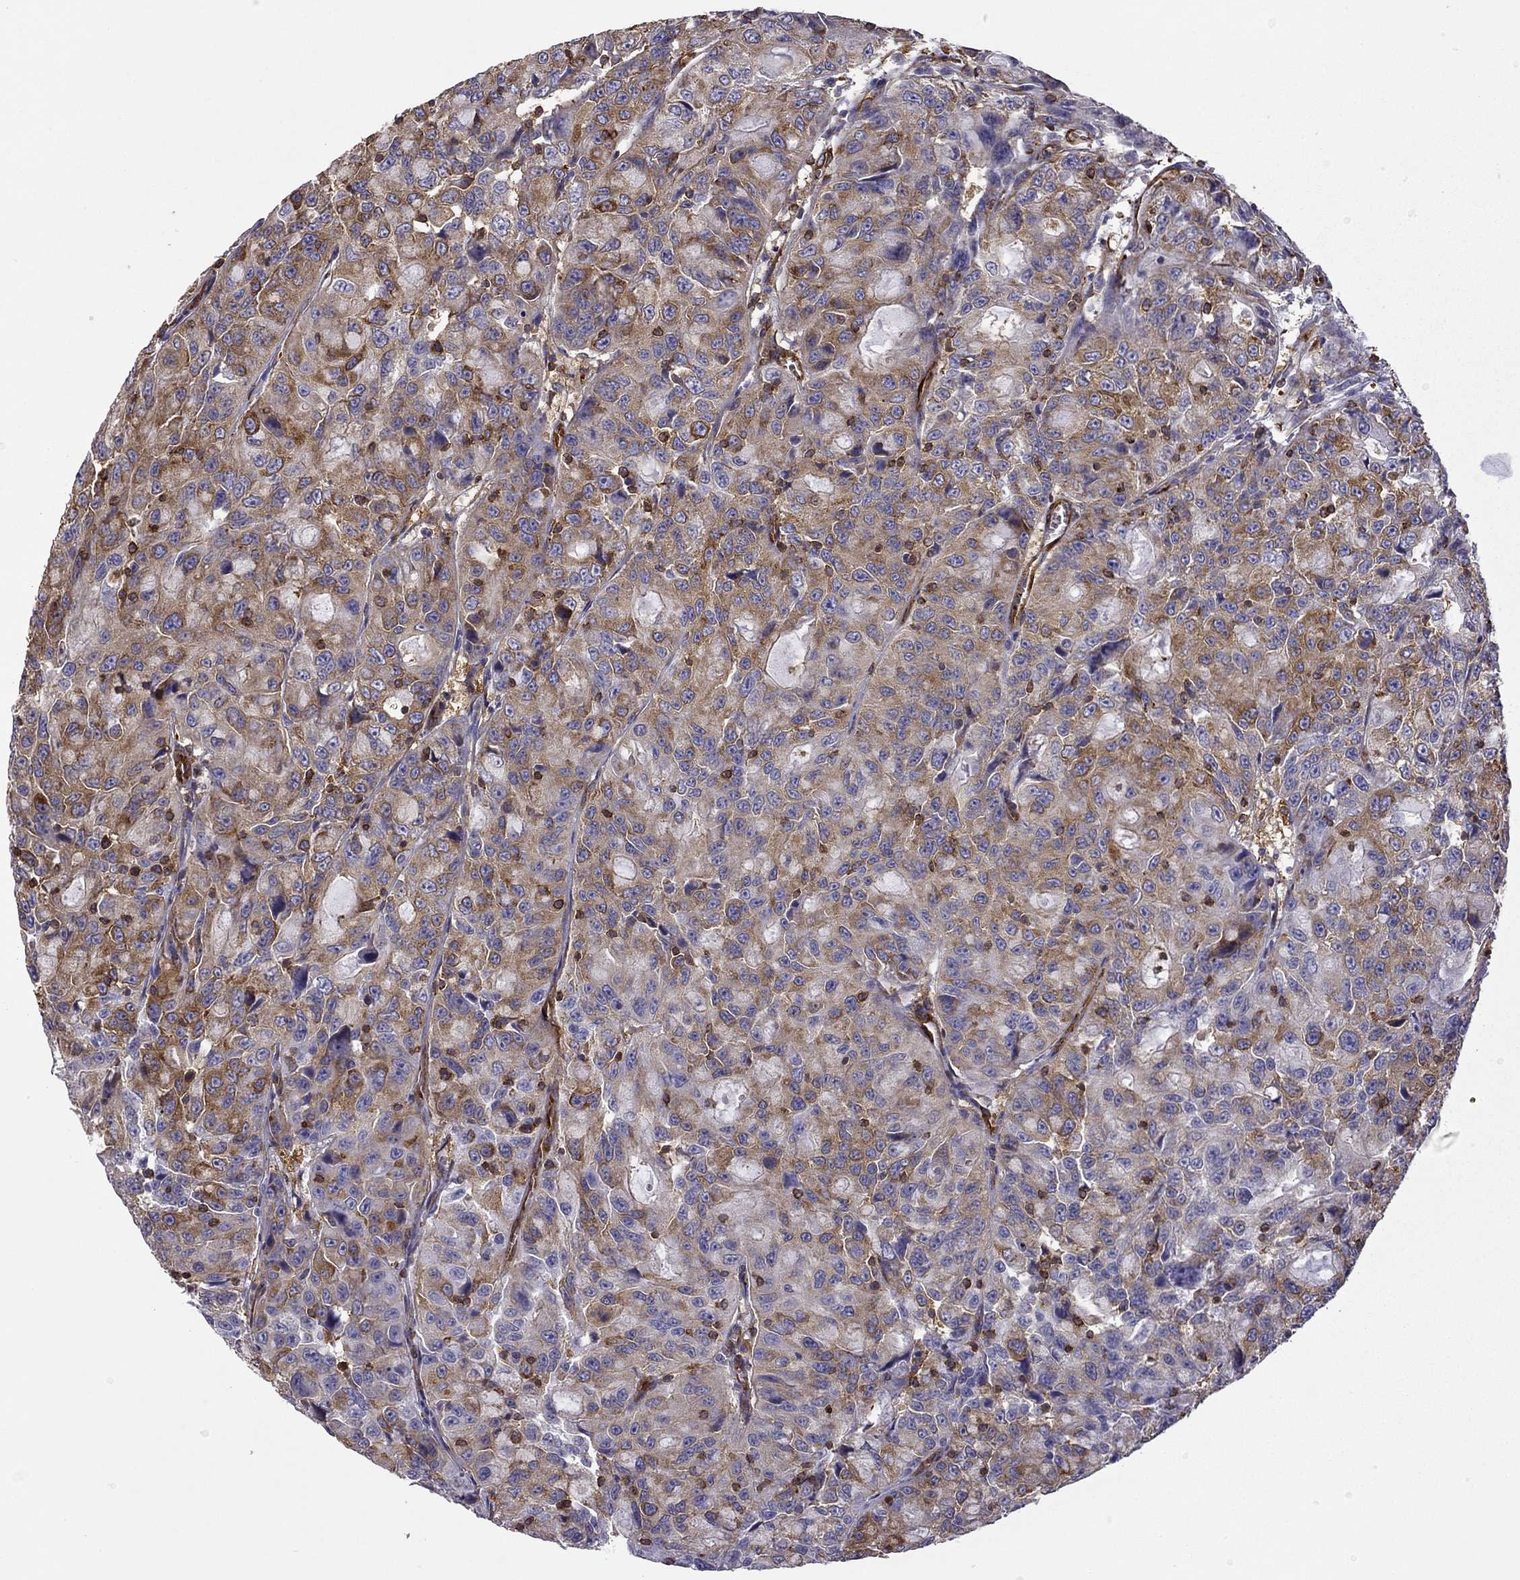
{"staining": {"intensity": "moderate", "quantity": "25%-75%", "location": "cytoplasmic/membranous"}, "tissue": "urothelial cancer", "cell_type": "Tumor cells", "image_type": "cancer", "snomed": [{"axis": "morphology", "description": "Urothelial carcinoma, NOS"}, {"axis": "morphology", "description": "Urothelial carcinoma, High grade"}, {"axis": "topography", "description": "Urinary bladder"}], "caption": "This is an image of immunohistochemistry staining of high-grade urothelial carcinoma, which shows moderate positivity in the cytoplasmic/membranous of tumor cells.", "gene": "MAP4", "patient": {"sex": "female", "age": 73}}